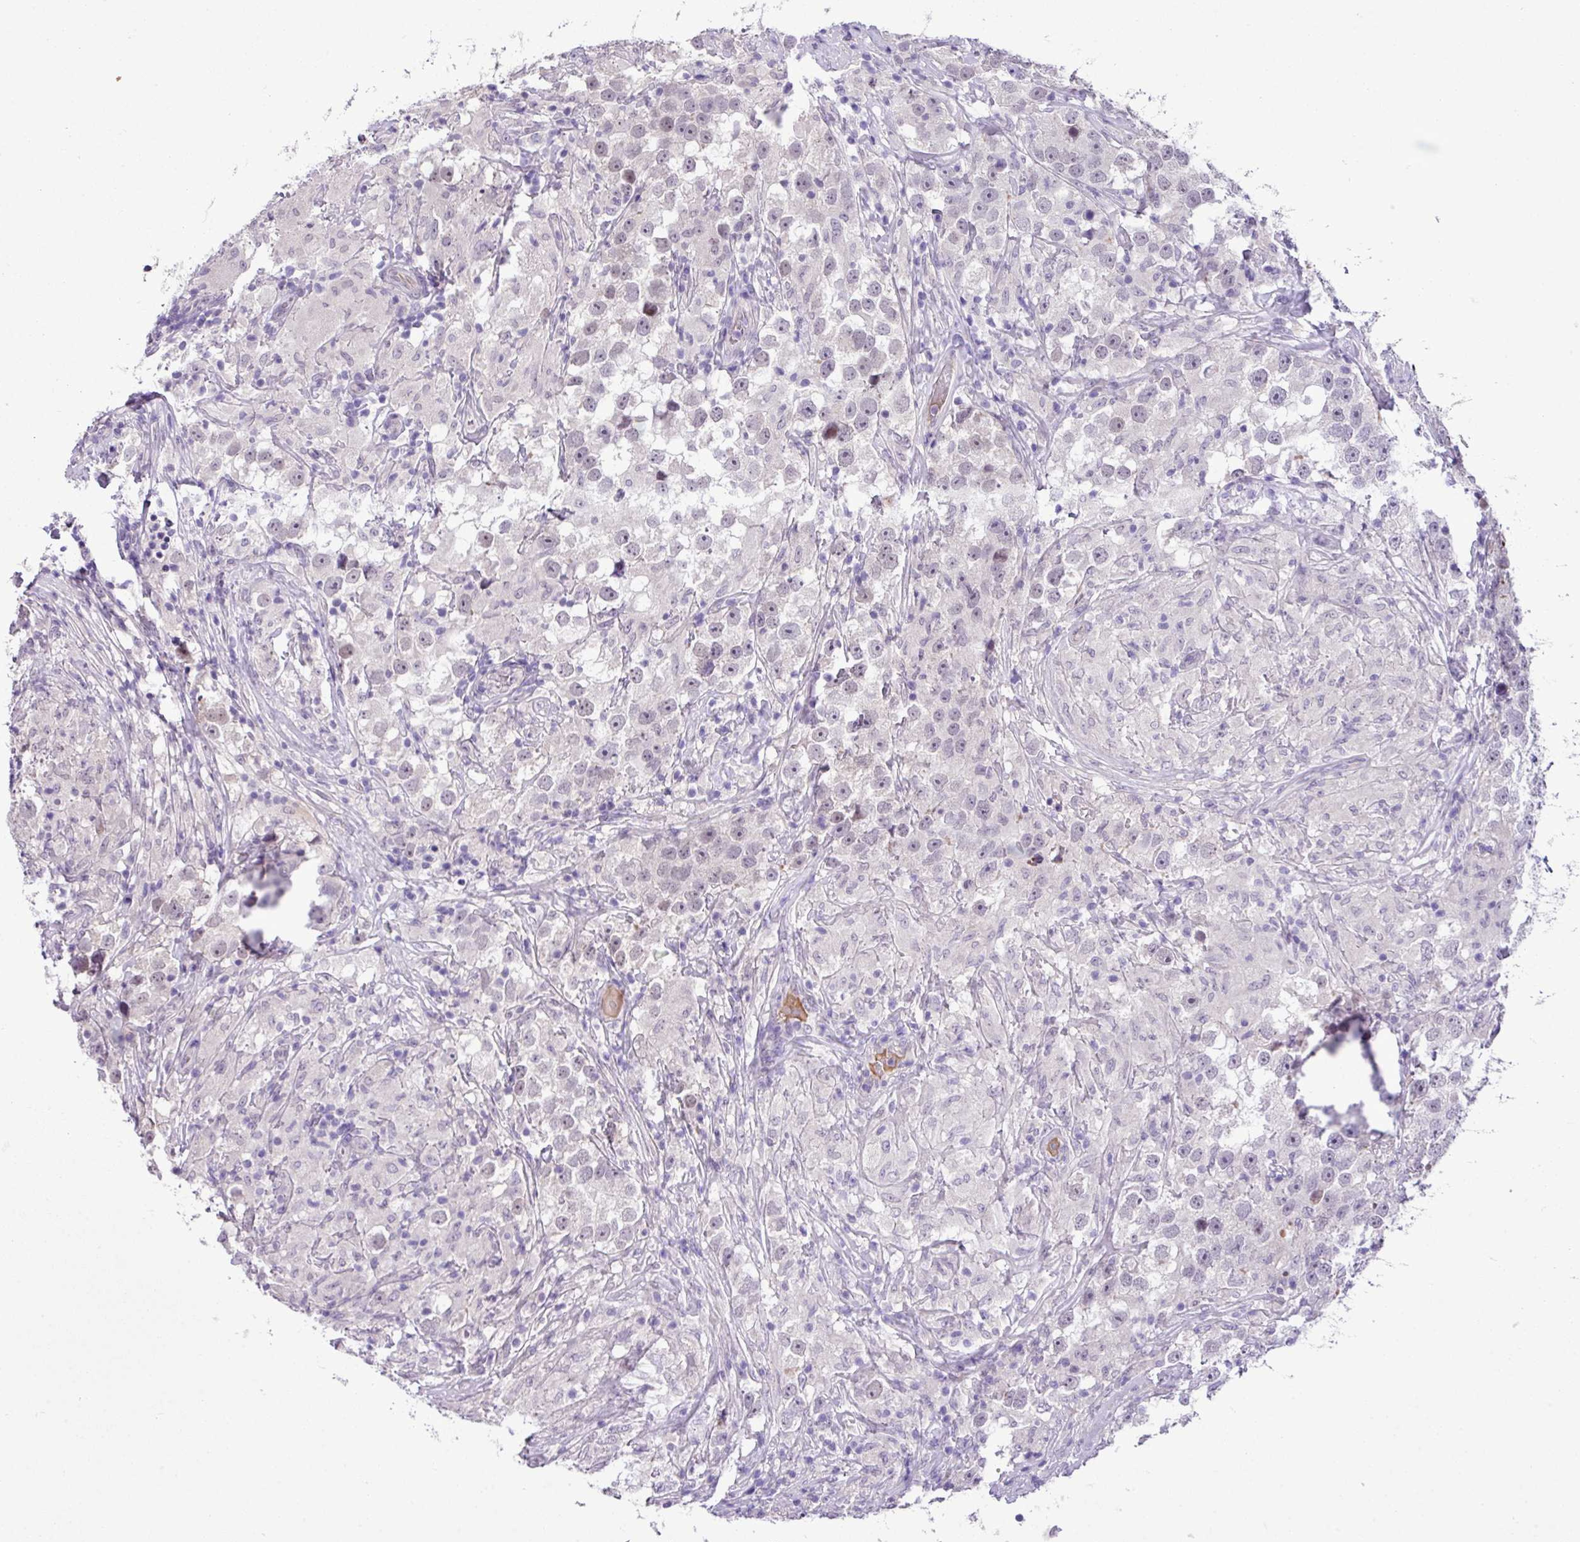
{"staining": {"intensity": "negative", "quantity": "none", "location": "none"}, "tissue": "testis cancer", "cell_type": "Tumor cells", "image_type": "cancer", "snomed": [{"axis": "morphology", "description": "Seminoma, NOS"}, {"axis": "topography", "description": "Testis"}], "caption": "Seminoma (testis) was stained to show a protein in brown. There is no significant positivity in tumor cells.", "gene": "YLPM1", "patient": {"sex": "male", "age": 46}}